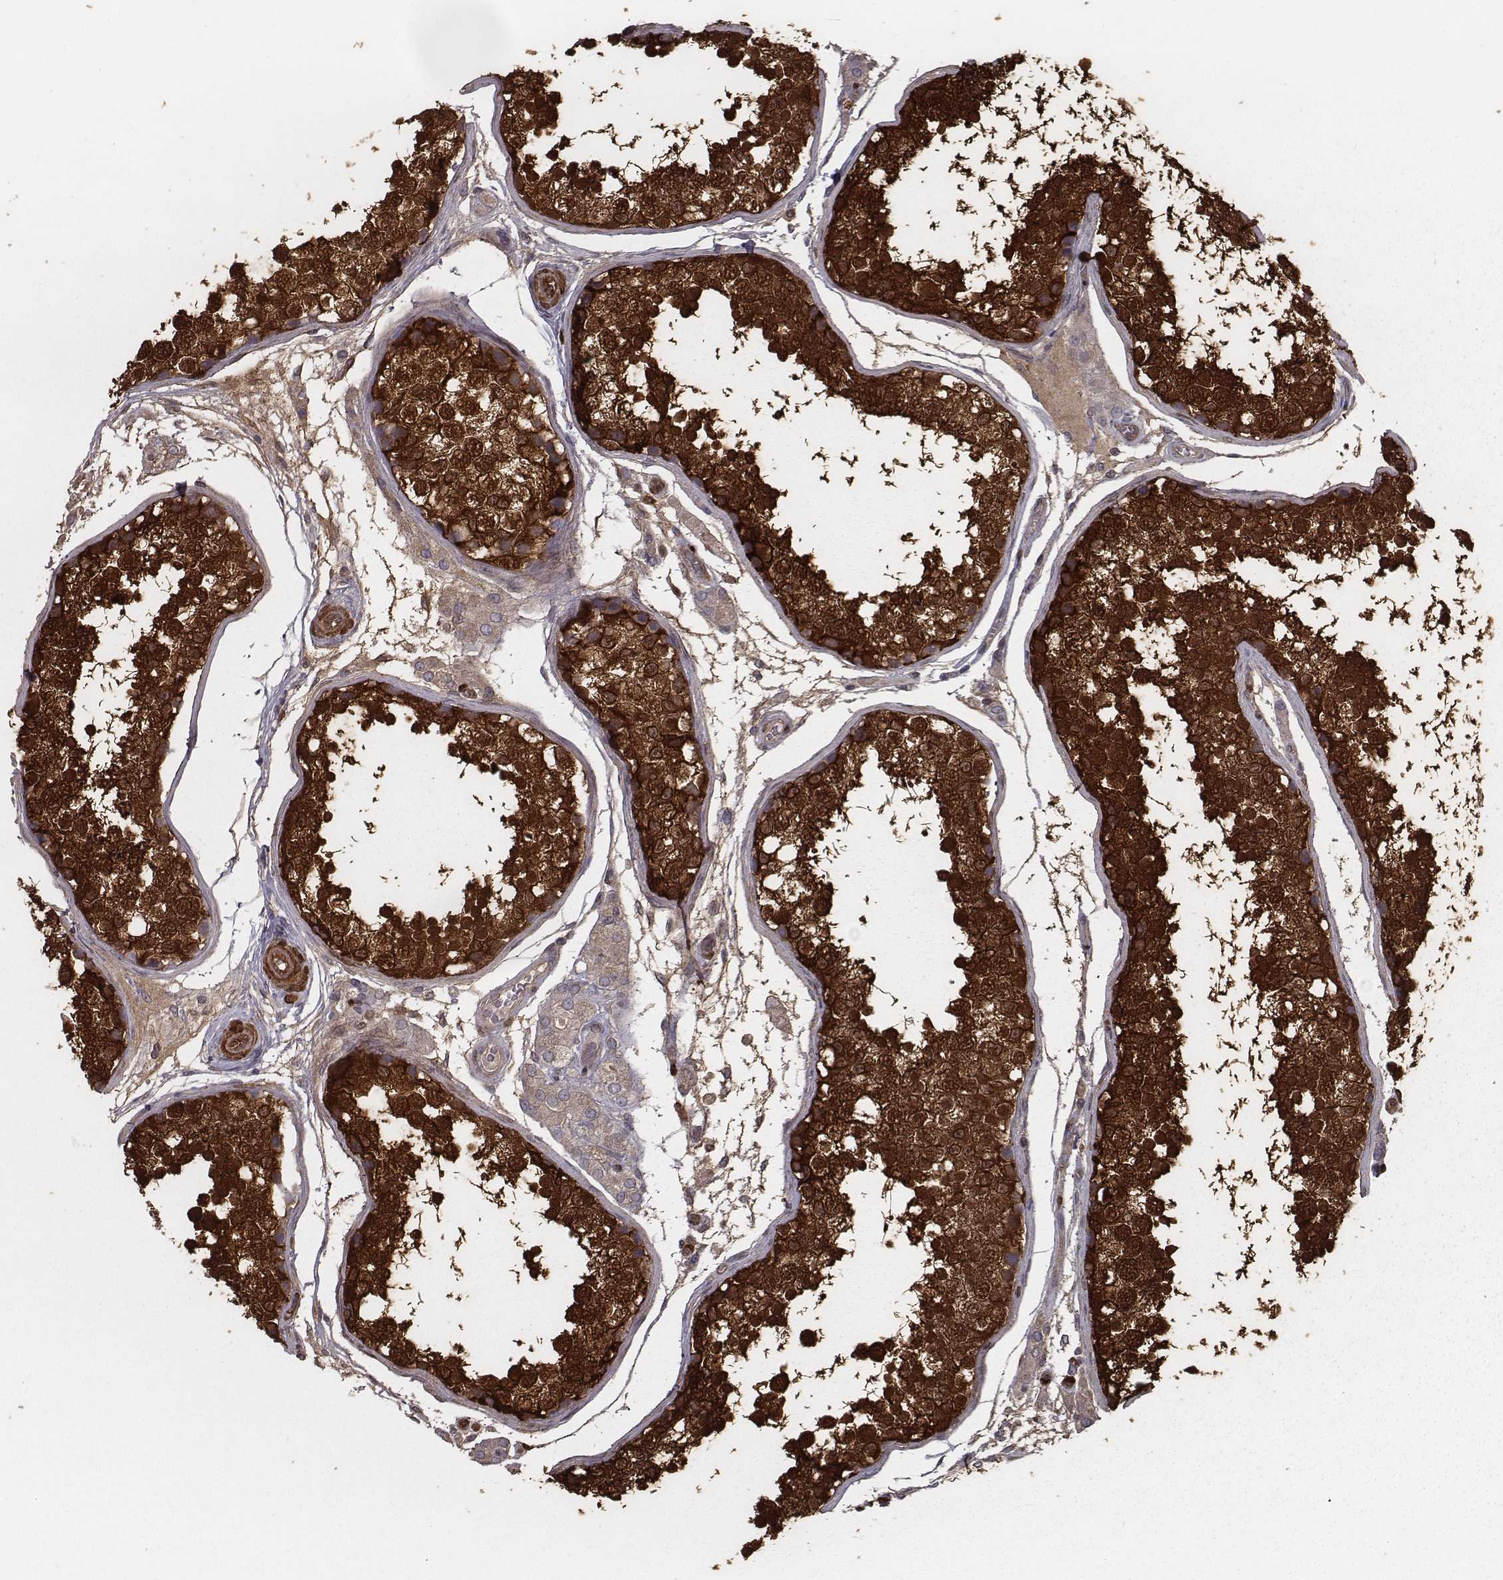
{"staining": {"intensity": "strong", "quantity": ">75%", "location": "cytoplasmic/membranous,nuclear"}, "tissue": "testis", "cell_type": "Cells in seminiferous ducts", "image_type": "normal", "snomed": [{"axis": "morphology", "description": "Normal tissue, NOS"}, {"axis": "topography", "description": "Testis"}], "caption": "This is an image of immunohistochemistry staining of benign testis, which shows strong positivity in the cytoplasmic/membranous,nuclear of cells in seminiferous ducts.", "gene": "ISYNA1", "patient": {"sex": "male", "age": 29}}